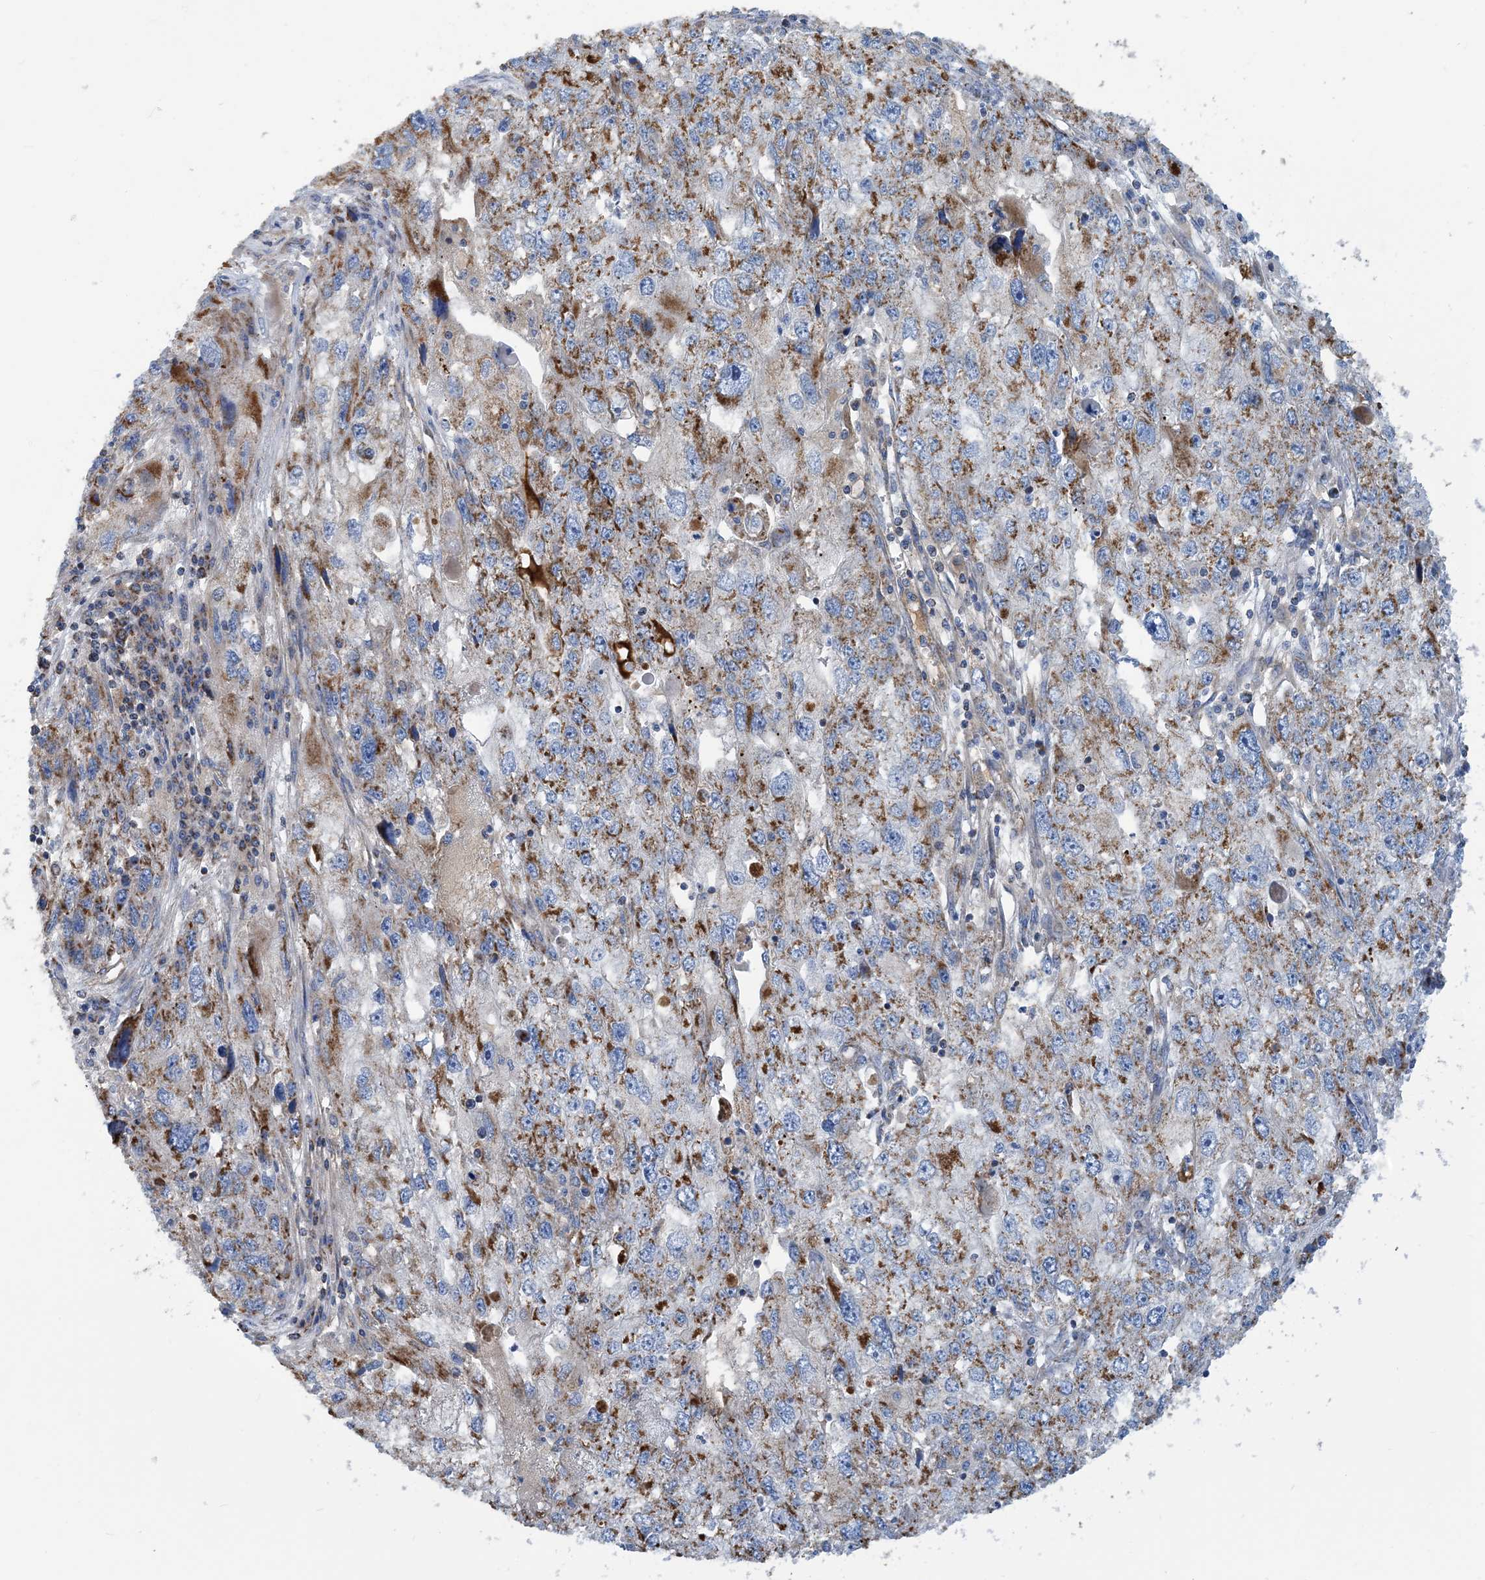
{"staining": {"intensity": "moderate", "quantity": ">75%", "location": "cytoplasmic/membranous"}, "tissue": "endometrial cancer", "cell_type": "Tumor cells", "image_type": "cancer", "snomed": [{"axis": "morphology", "description": "Adenocarcinoma, NOS"}, {"axis": "topography", "description": "Endometrium"}], "caption": "Tumor cells show medium levels of moderate cytoplasmic/membranous expression in about >75% of cells in endometrial adenocarcinoma.", "gene": "PHOSPHO2", "patient": {"sex": "female", "age": 49}}